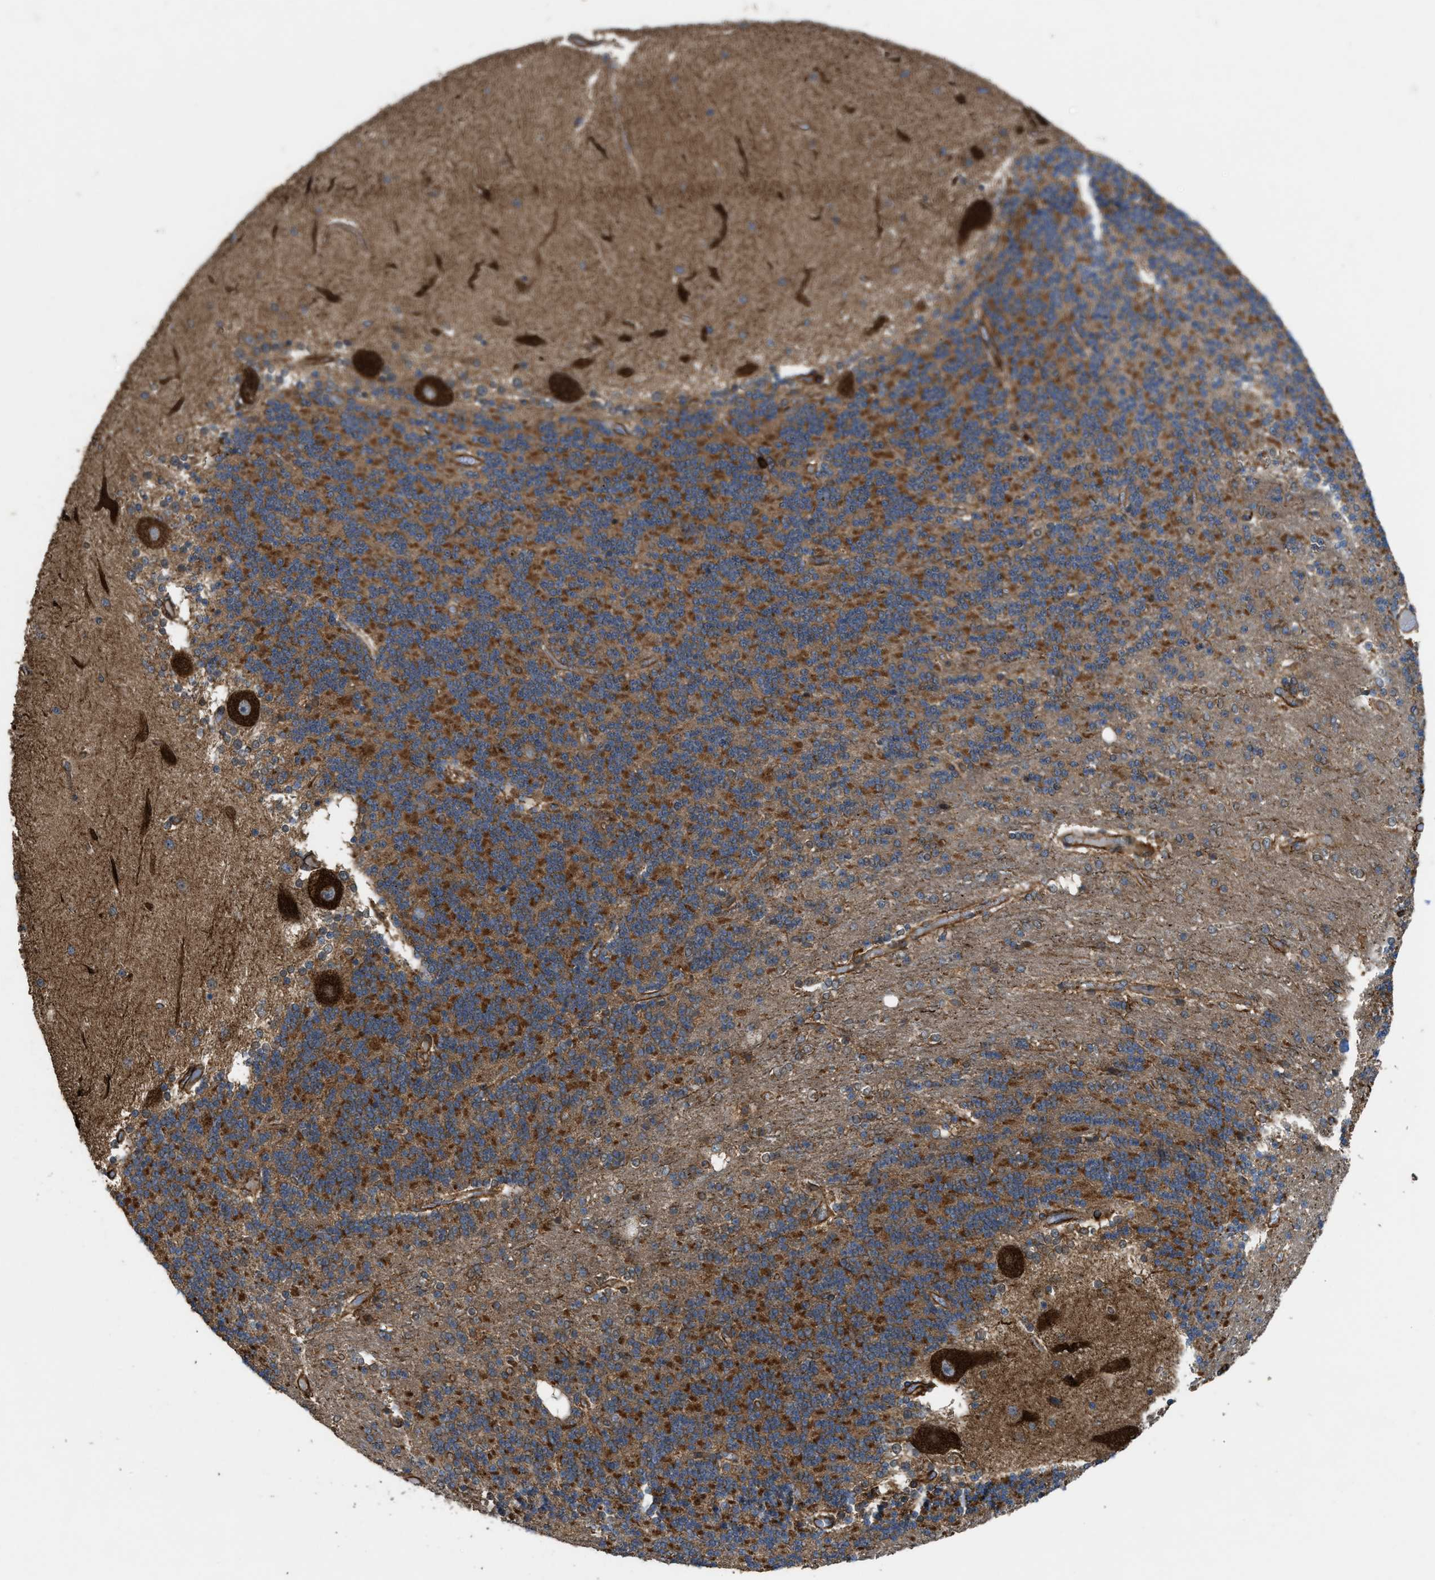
{"staining": {"intensity": "strong", "quantity": ">75%", "location": "cytoplasmic/membranous"}, "tissue": "cerebellum", "cell_type": "Cells in granular layer", "image_type": "normal", "snomed": [{"axis": "morphology", "description": "Normal tissue, NOS"}, {"axis": "topography", "description": "Cerebellum"}], "caption": "Cerebellum was stained to show a protein in brown. There is high levels of strong cytoplasmic/membranous expression in about >75% of cells in granular layer. (DAB IHC, brown staining for protein, blue staining for nuclei).", "gene": "EGLN1", "patient": {"sex": "female", "age": 54}}